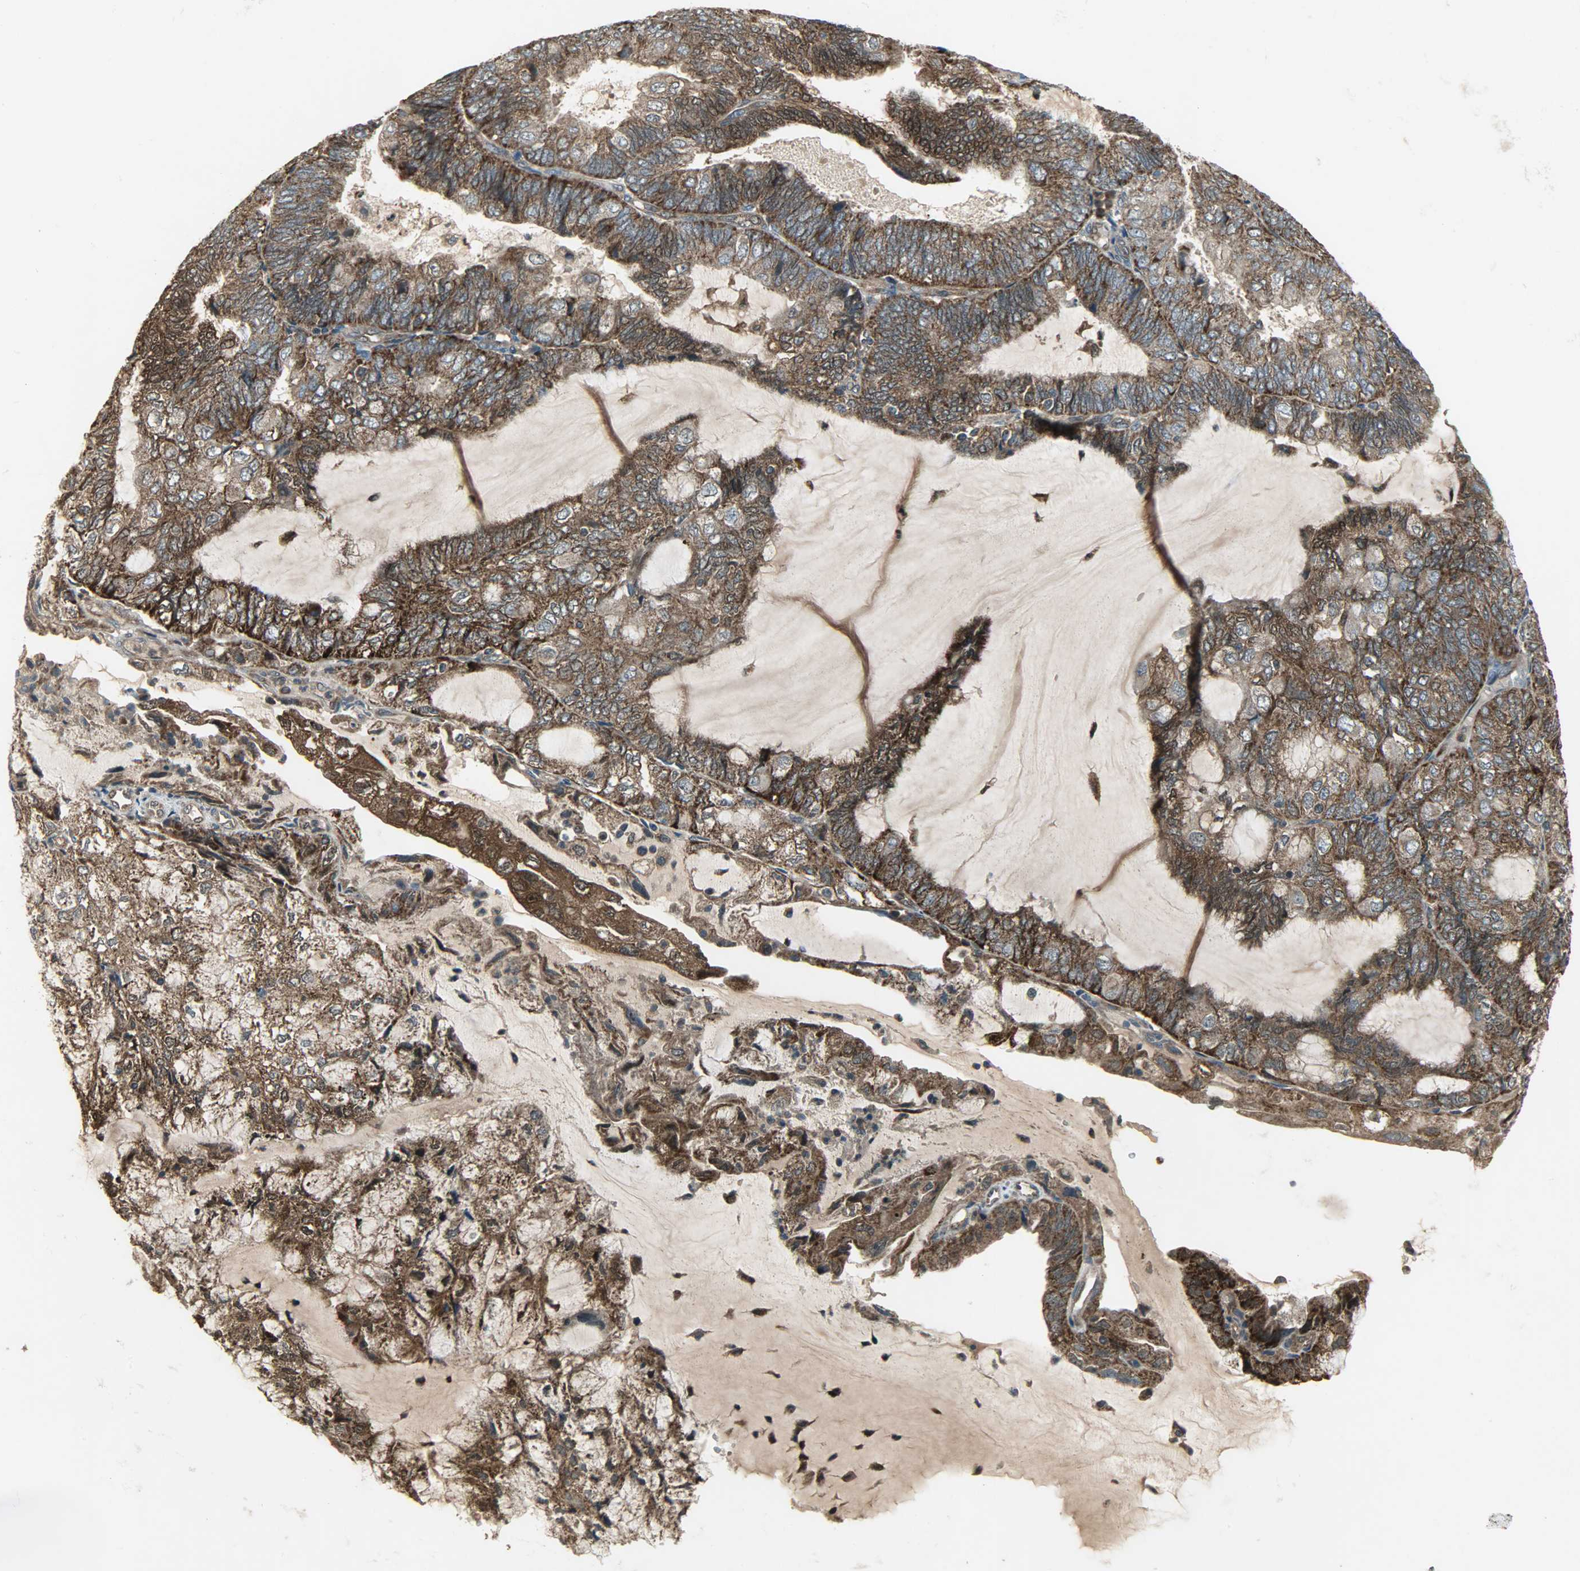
{"staining": {"intensity": "strong", "quantity": ">75%", "location": "cytoplasmic/membranous"}, "tissue": "endometrial cancer", "cell_type": "Tumor cells", "image_type": "cancer", "snomed": [{"axis": "morphology", "description": "Adenocarcinoma, NOS"}, {"axis": "topography", "description": "Endometrium"}], "caption": "A brown stain labels strong cytoplasmic/membranous expression of a protein in endometrial cancer tumor cells.", "gene": "AMT", "patient": {"sex": "female", "age": 81}}